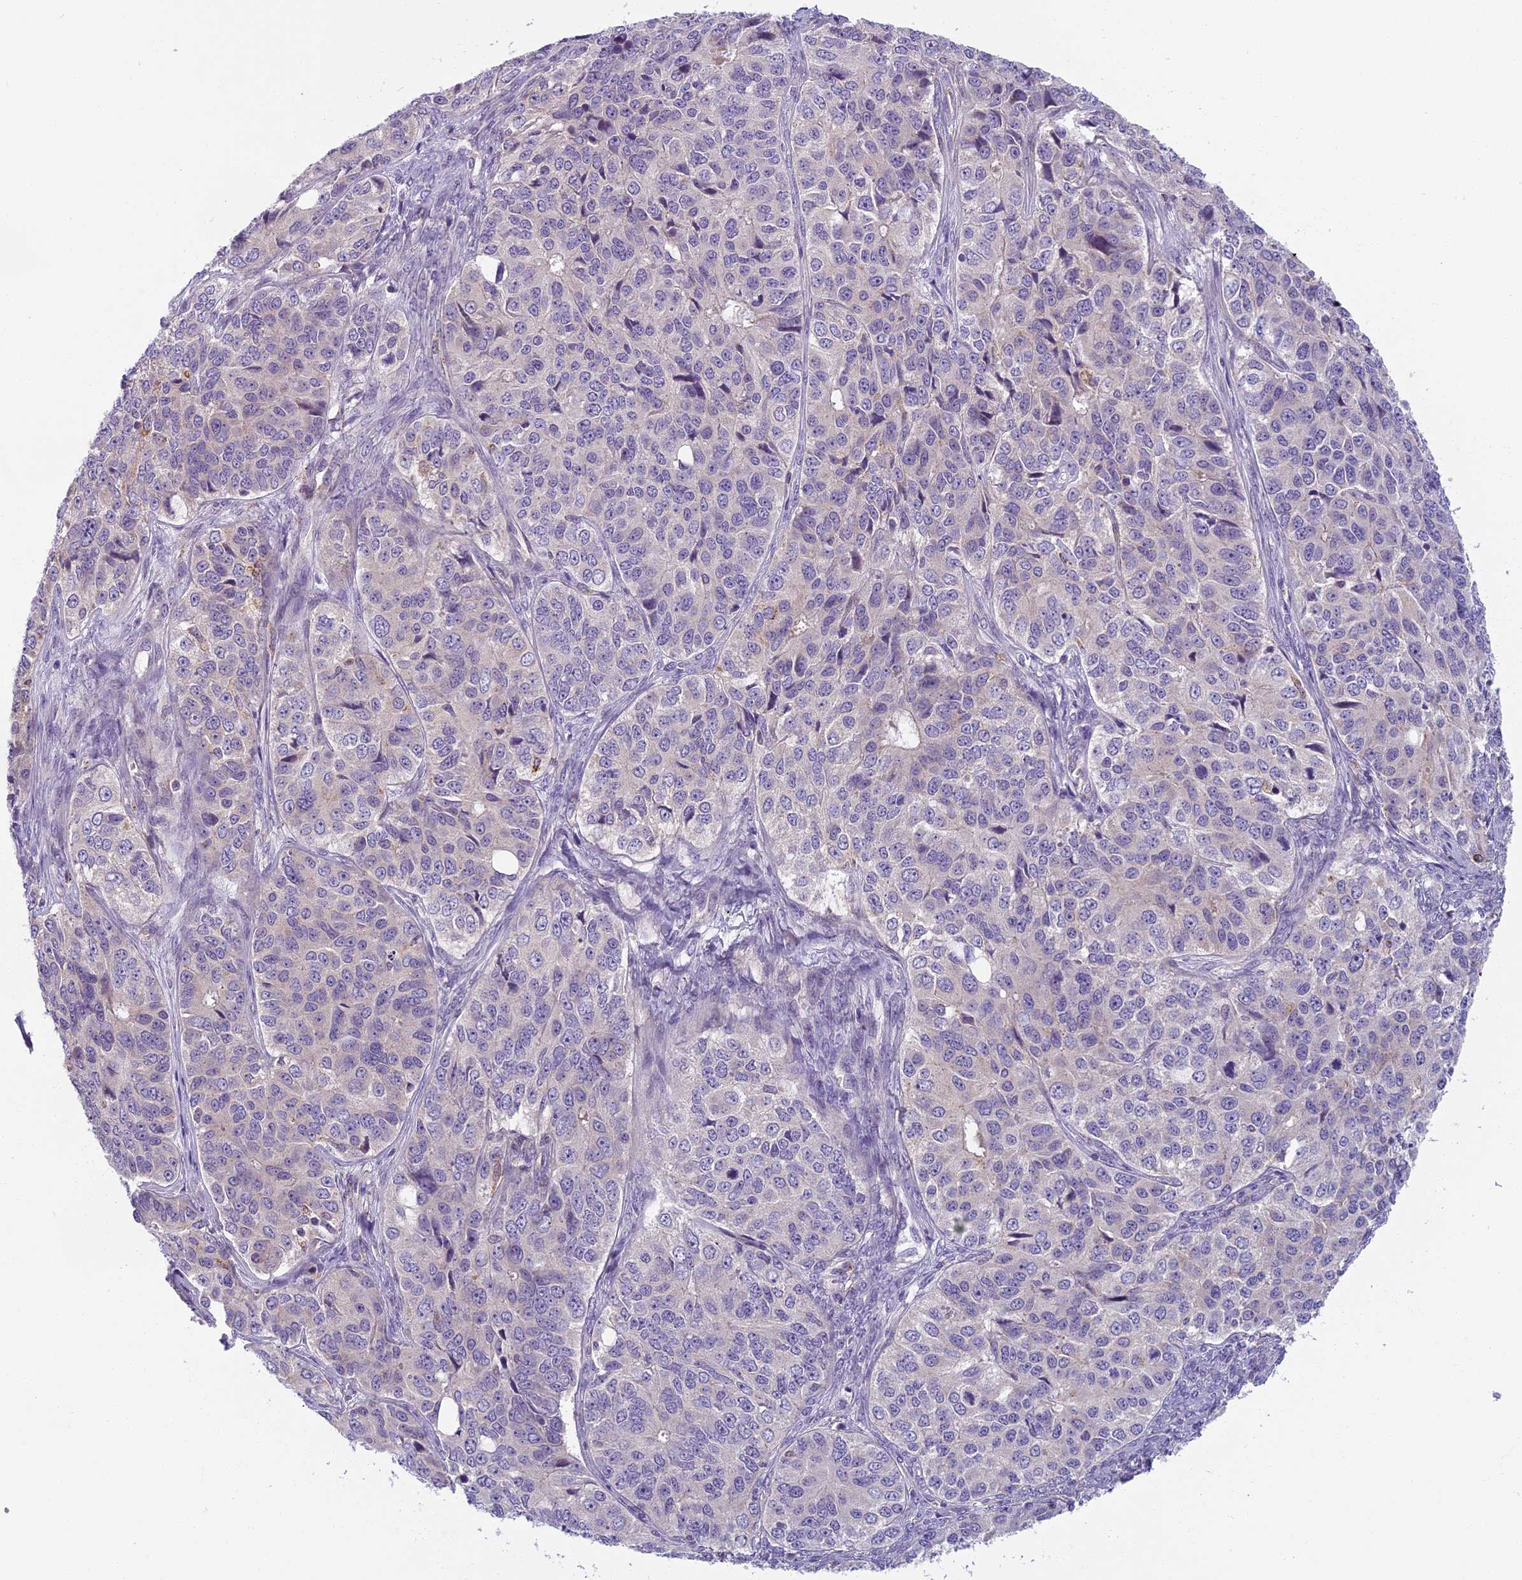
{"staining": {"intensity": "negative", "quantity": "none", "location": "none"}, "tissue": "ovarian cancer", "cell_type": "Tumor cells", "image_type": "cancer", "snomed": [{"axis": "morphology", "description": "Carcinoma, endometroid"}, {"axis": "topography", "description": "Ovary"}], "caption": "A micrograph of human endometroid carcinoma (ovarian) is negative for staining in tumor cells. (Stains: DAB immunohistochemistry with hematoxylin counter stain, Microscopy: brightfield microscopy at high magnification).", "gene": "SEMA7A", "patient": {"sex": "female", "age": 51}}